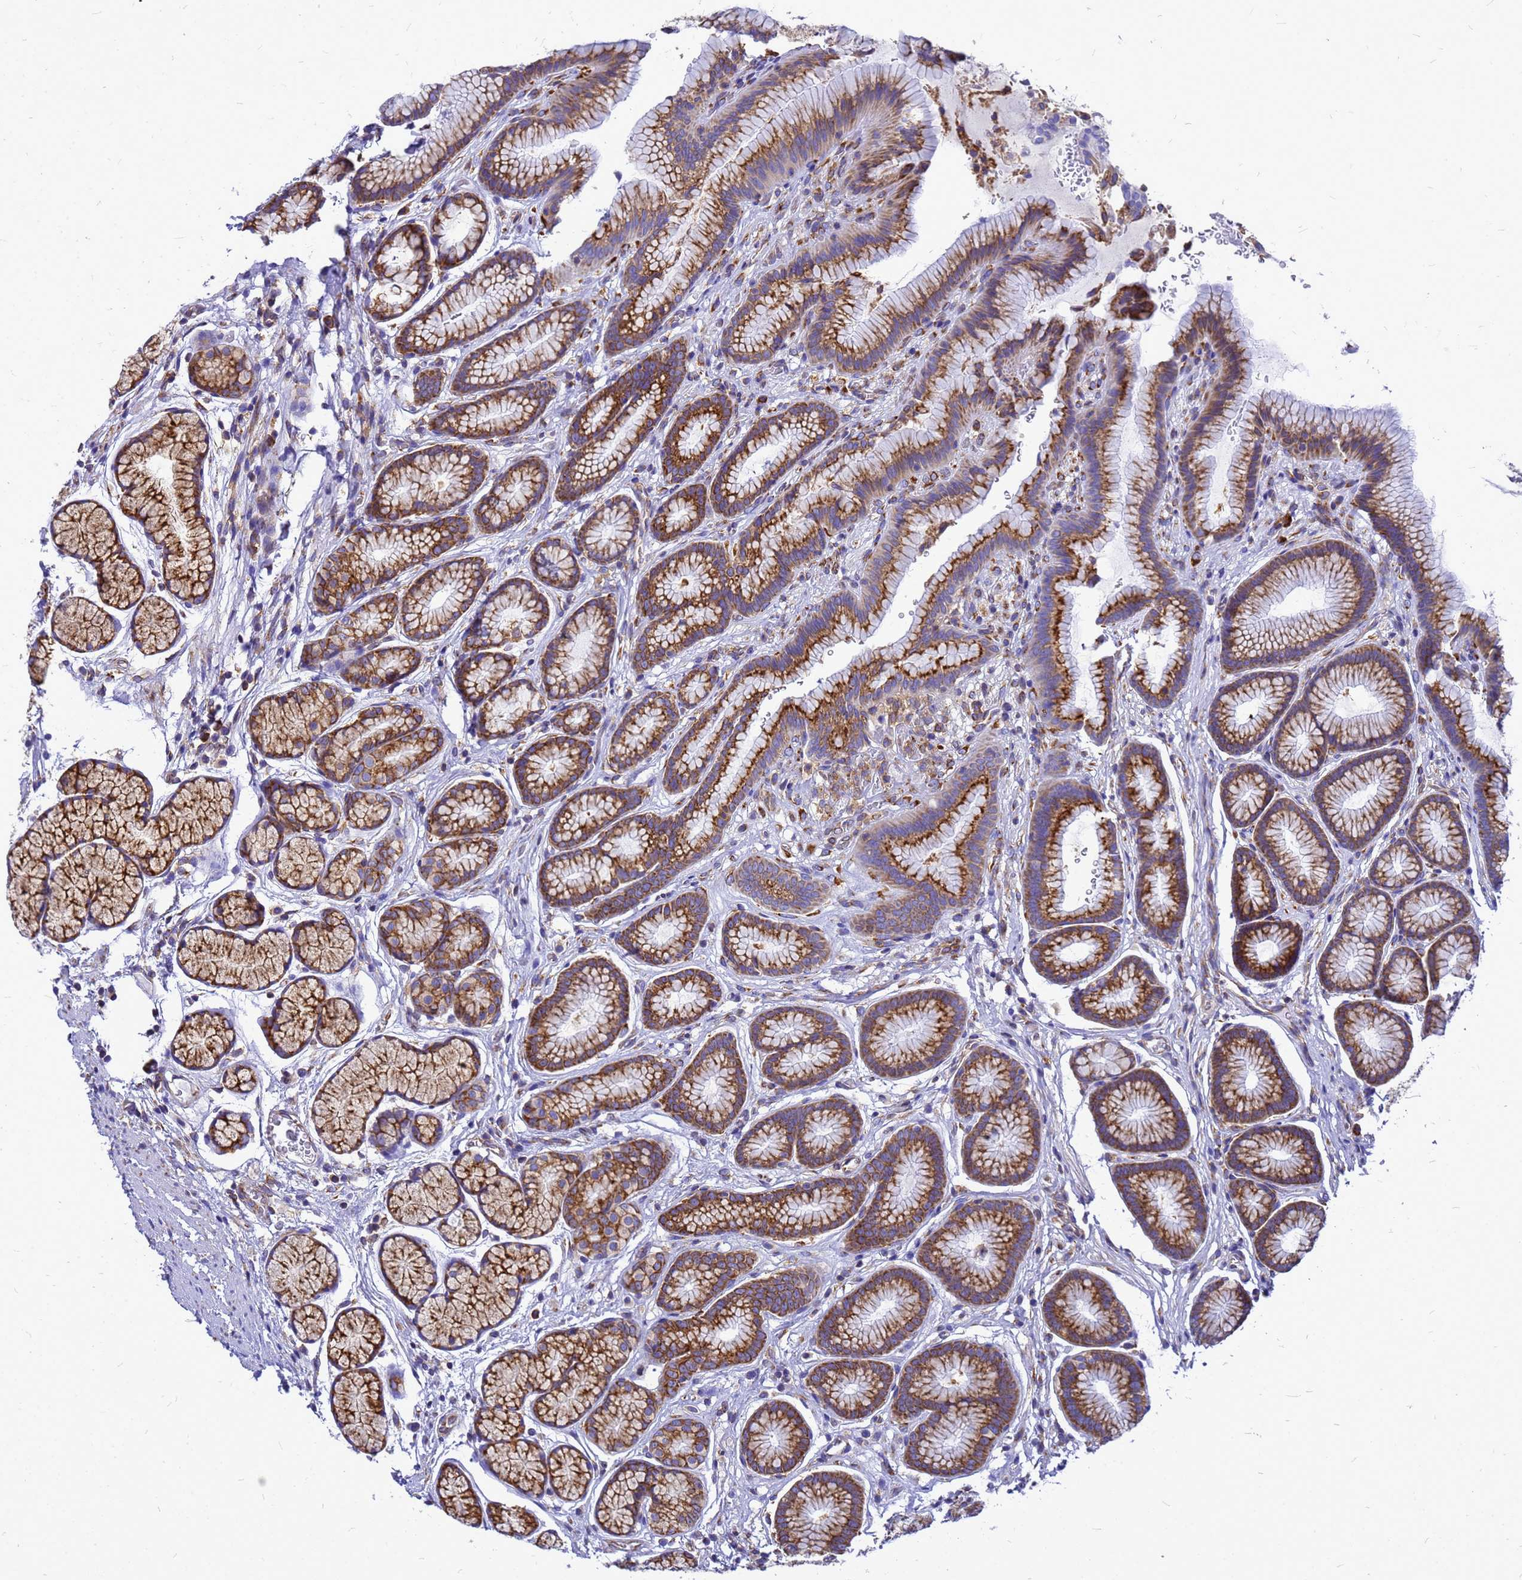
{"staining": {"intensity": "strong", "quantity": ">75%", "location": "cytoplasmic/membranous"}, "tissue": "stomach", "cell_type": "Glandular cells", "image_type": "normal", "snomed": [{"axis": "morphology", "description": "Normal tissue, NOS"}, {"axis": "topography", "description": "Stomach"}], "caption": "This is a micrograph of IHC staining of benign stomach, which shows strong expression in the cytoplasmic/membranous of glandular cells.", "gene": "EEF1D", "patient": {"sex": "male", "age": 42}}